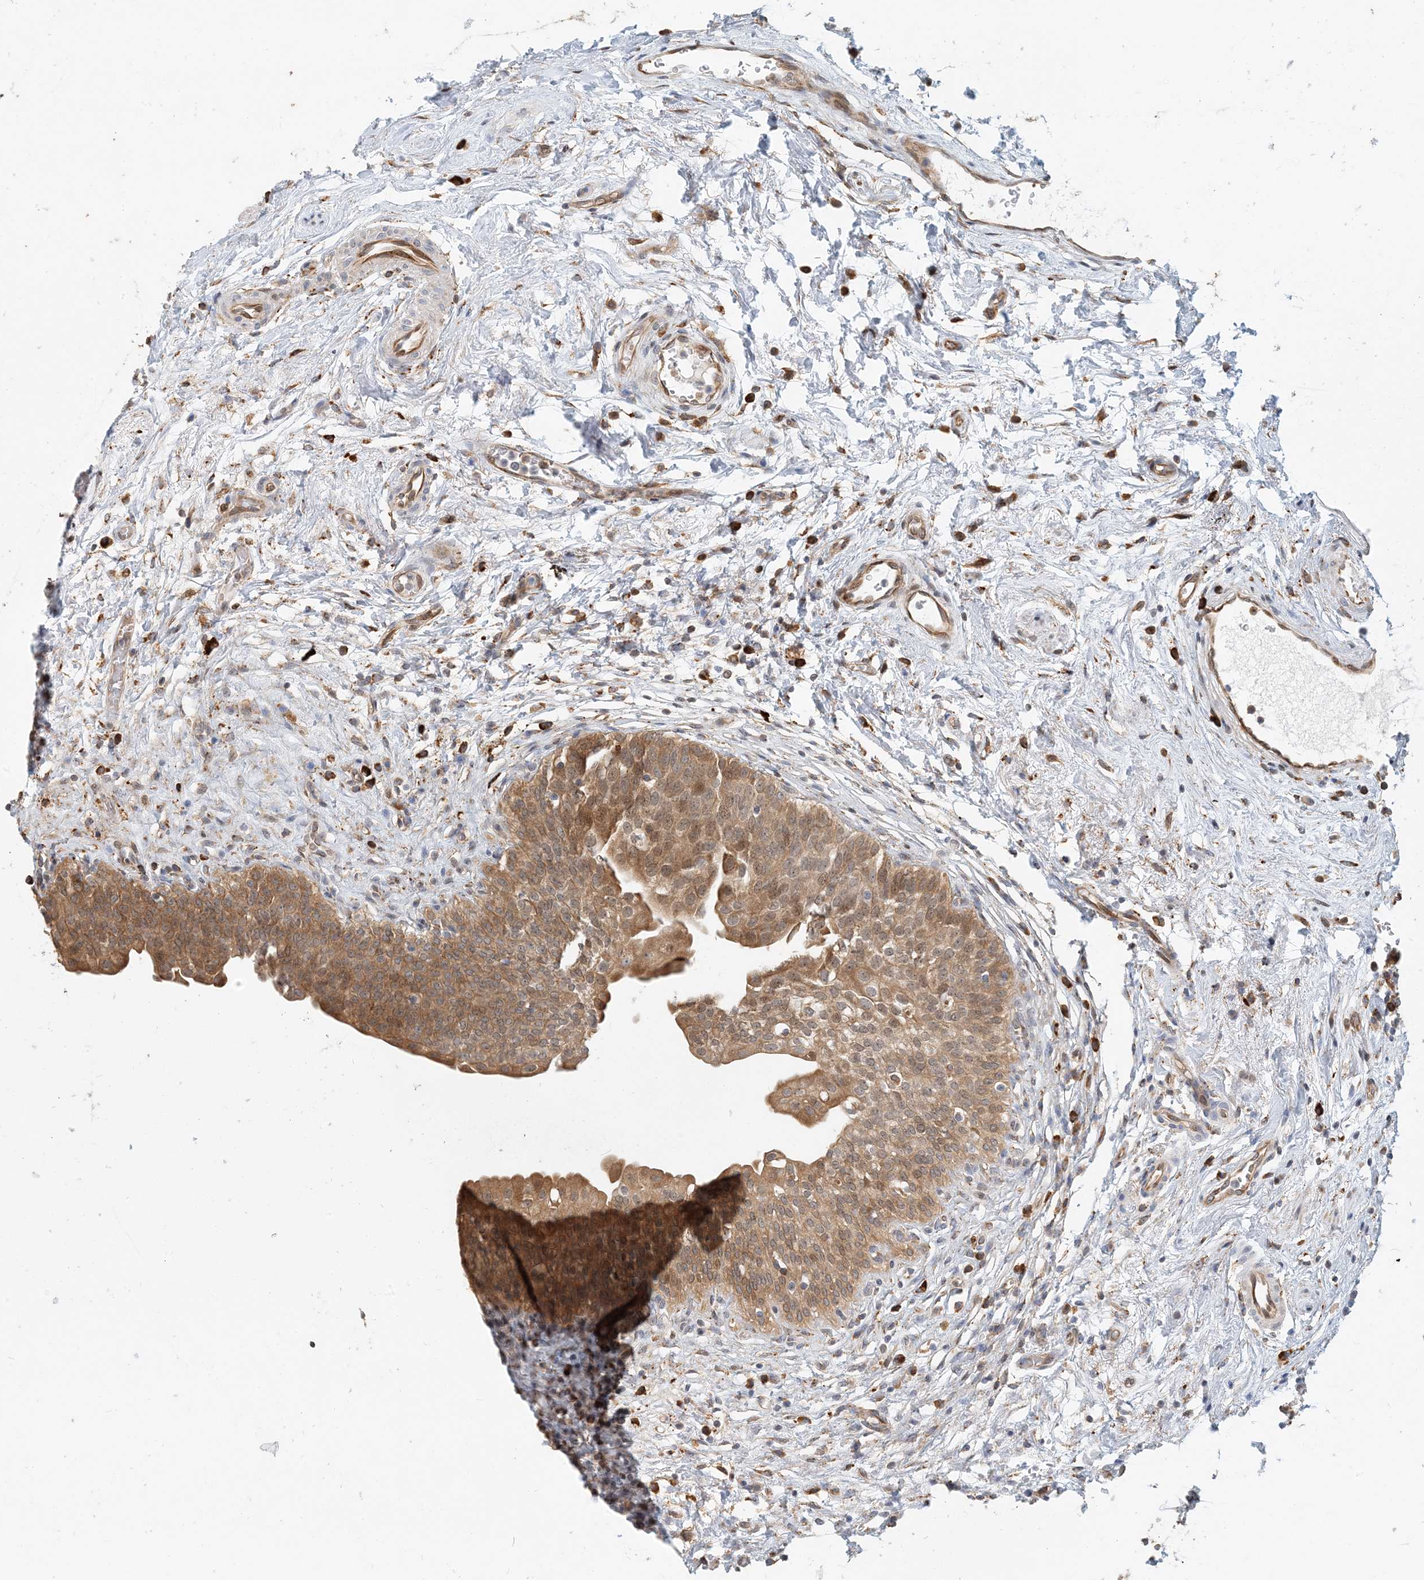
{"staining": {"intensity": "moderate", "quantity": ">75%", "location": "cytoplasmic/membranous"}, "tissue": "urinary bladder", "cell_type": "Urothelial cells", "image_type": "normal", "snomed": [{"axis": "morphology", "description": "Normal tissue, NOS"}, {"axis": "topography", "description": "Urinary bladder"}], "caption": "A brown stain shows moderate cytoplasmic/membranous expression of a protein in urothelial cells of unremarkable urinary bladder.", "gene": "HNMT", "patient": {"sex": "male", "age": 83}}